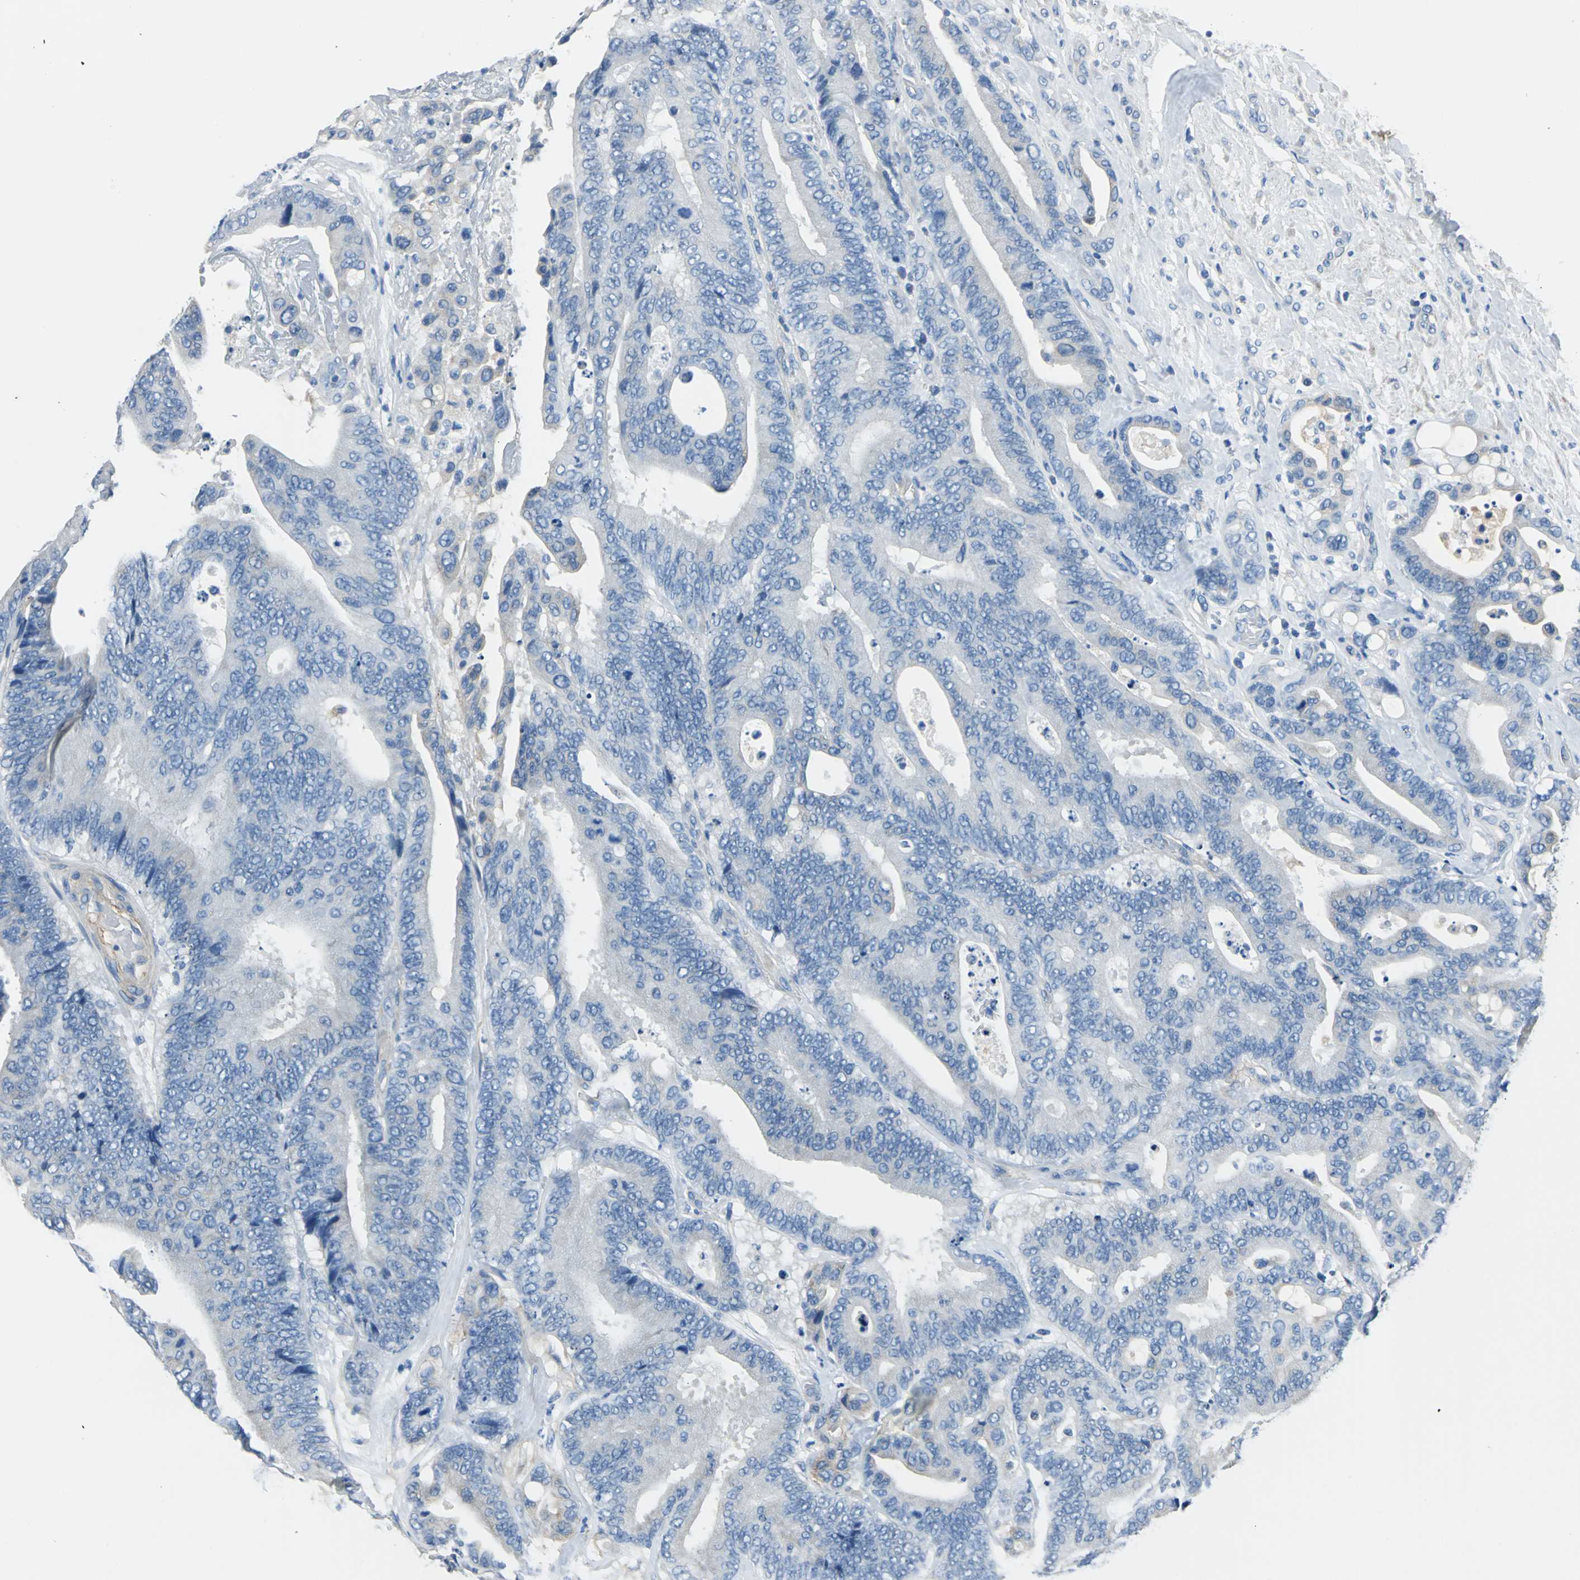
{"staining": {"intensity": "negative", "quantity": "none", "location": "none"}, "tissue": "colorectal cancer", "cell_type": "Tumor cells", "image_type": "cancer", "snomed": [{"axis": "morphology", "description": "Normal tissue, NOS"}, {"axis": "morphology", "description": "Adenocarcinoma, NOS"}, {"axis": "topography", "description": "Colon"}], "caption": "Immunohistochemistry (IHC) image of neoplastic tissue: colorectal cancer stained with DAB (3,3'-diaminobenzidine) exhibits no significant protein expression in tumor cells.", "gene": "AKAP12", "patient": {"sex": "male", "age": 82}}